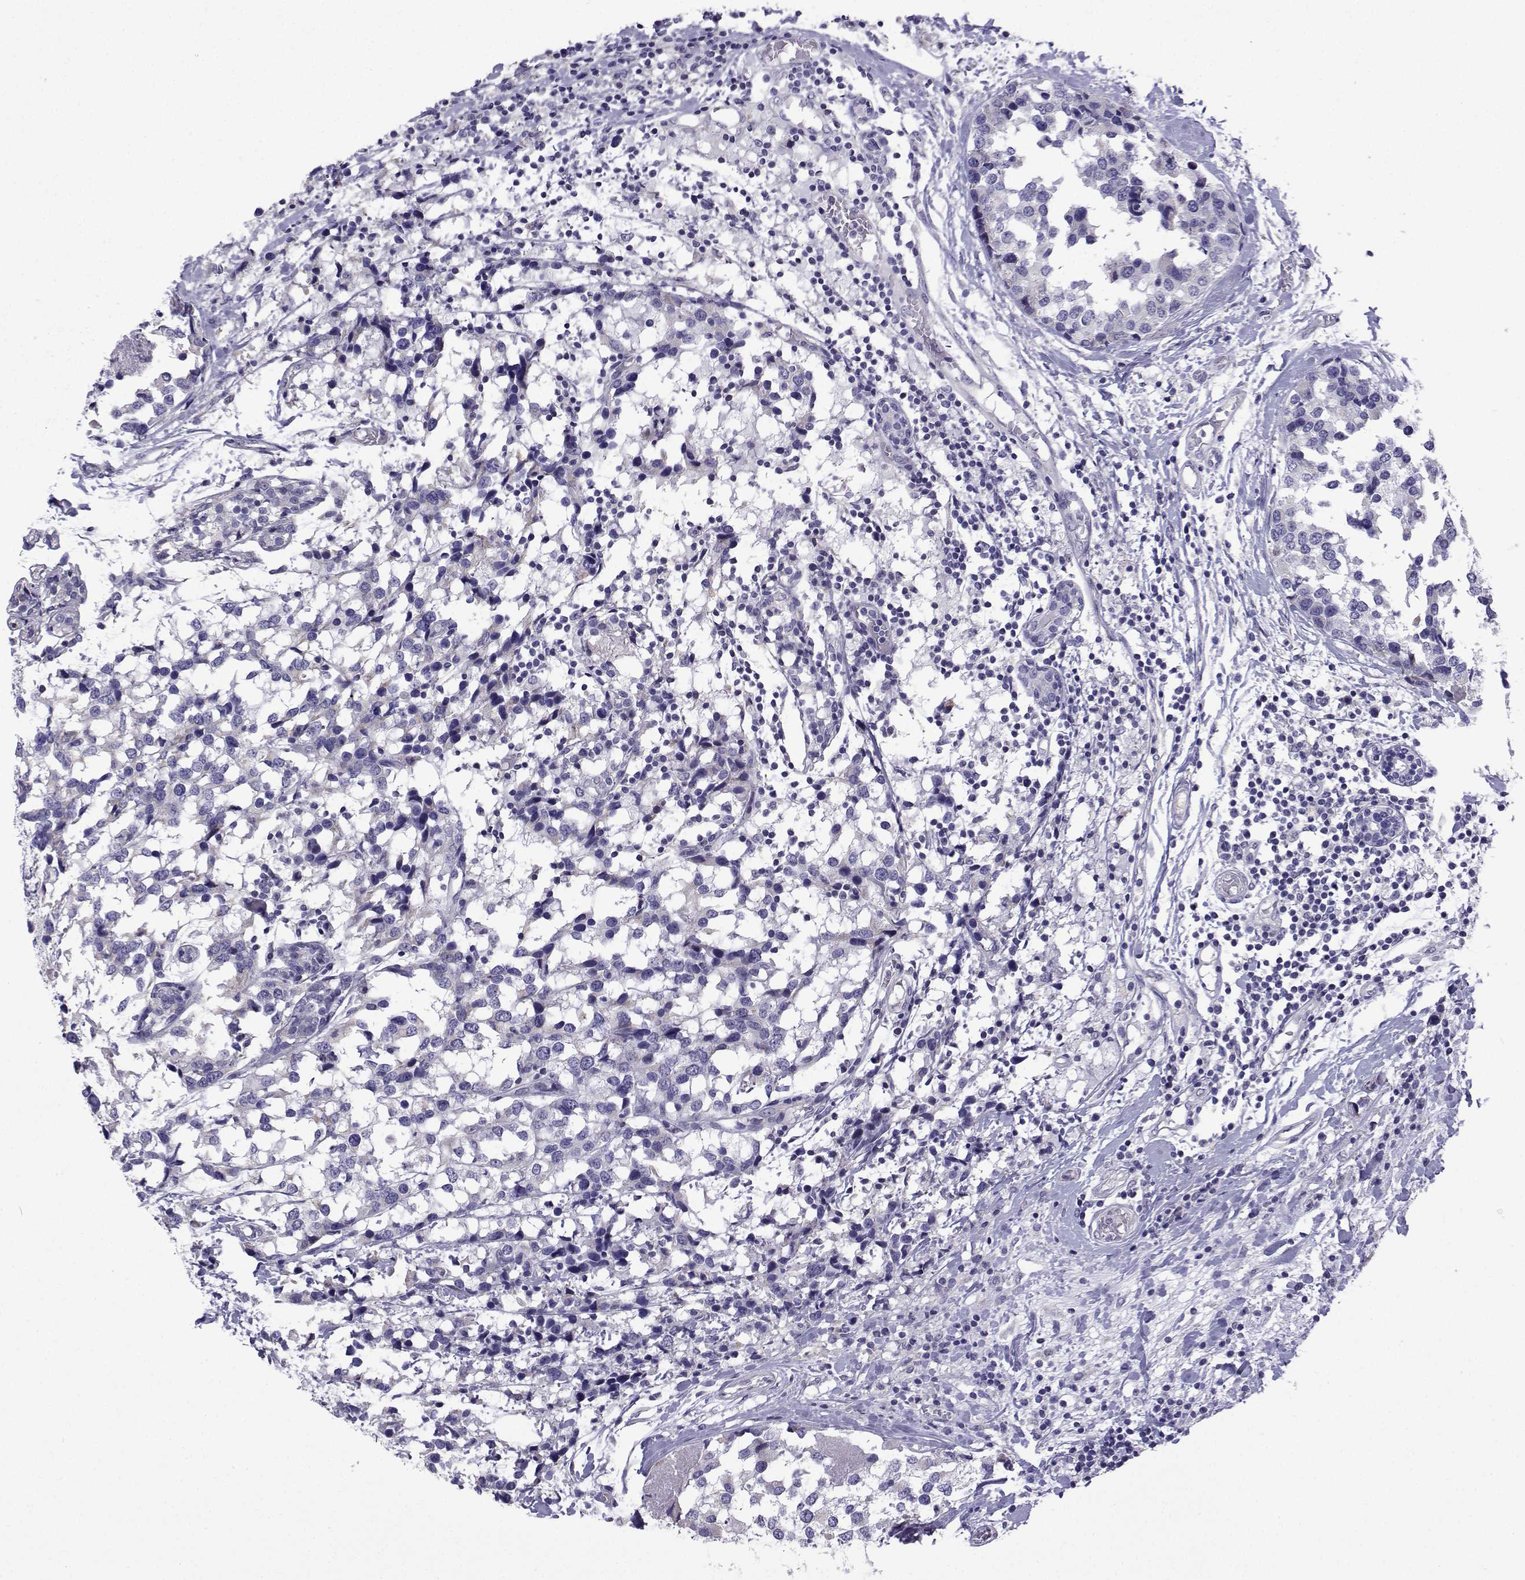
{"staining": {"intensity": "negative", "quantity": "none", "location": "none"}, "tissue": "breast cancer", "cell_type": "Tumor cells", "image_type": "cancer", "snomed": [{"axis": "morphology", "description": "Lobular carcinoma"}, {"axis": "topography", "description": "Breast"}], "caption": "Immunohistochemistry photomicrograph of lobular carcinoma (breast) stained for a protein (brown), which shows no expression in tumor cells. Nuclei are stained in blue.", "gene": "CFAP70", "patient": {"sex": "female", "age": 59}}